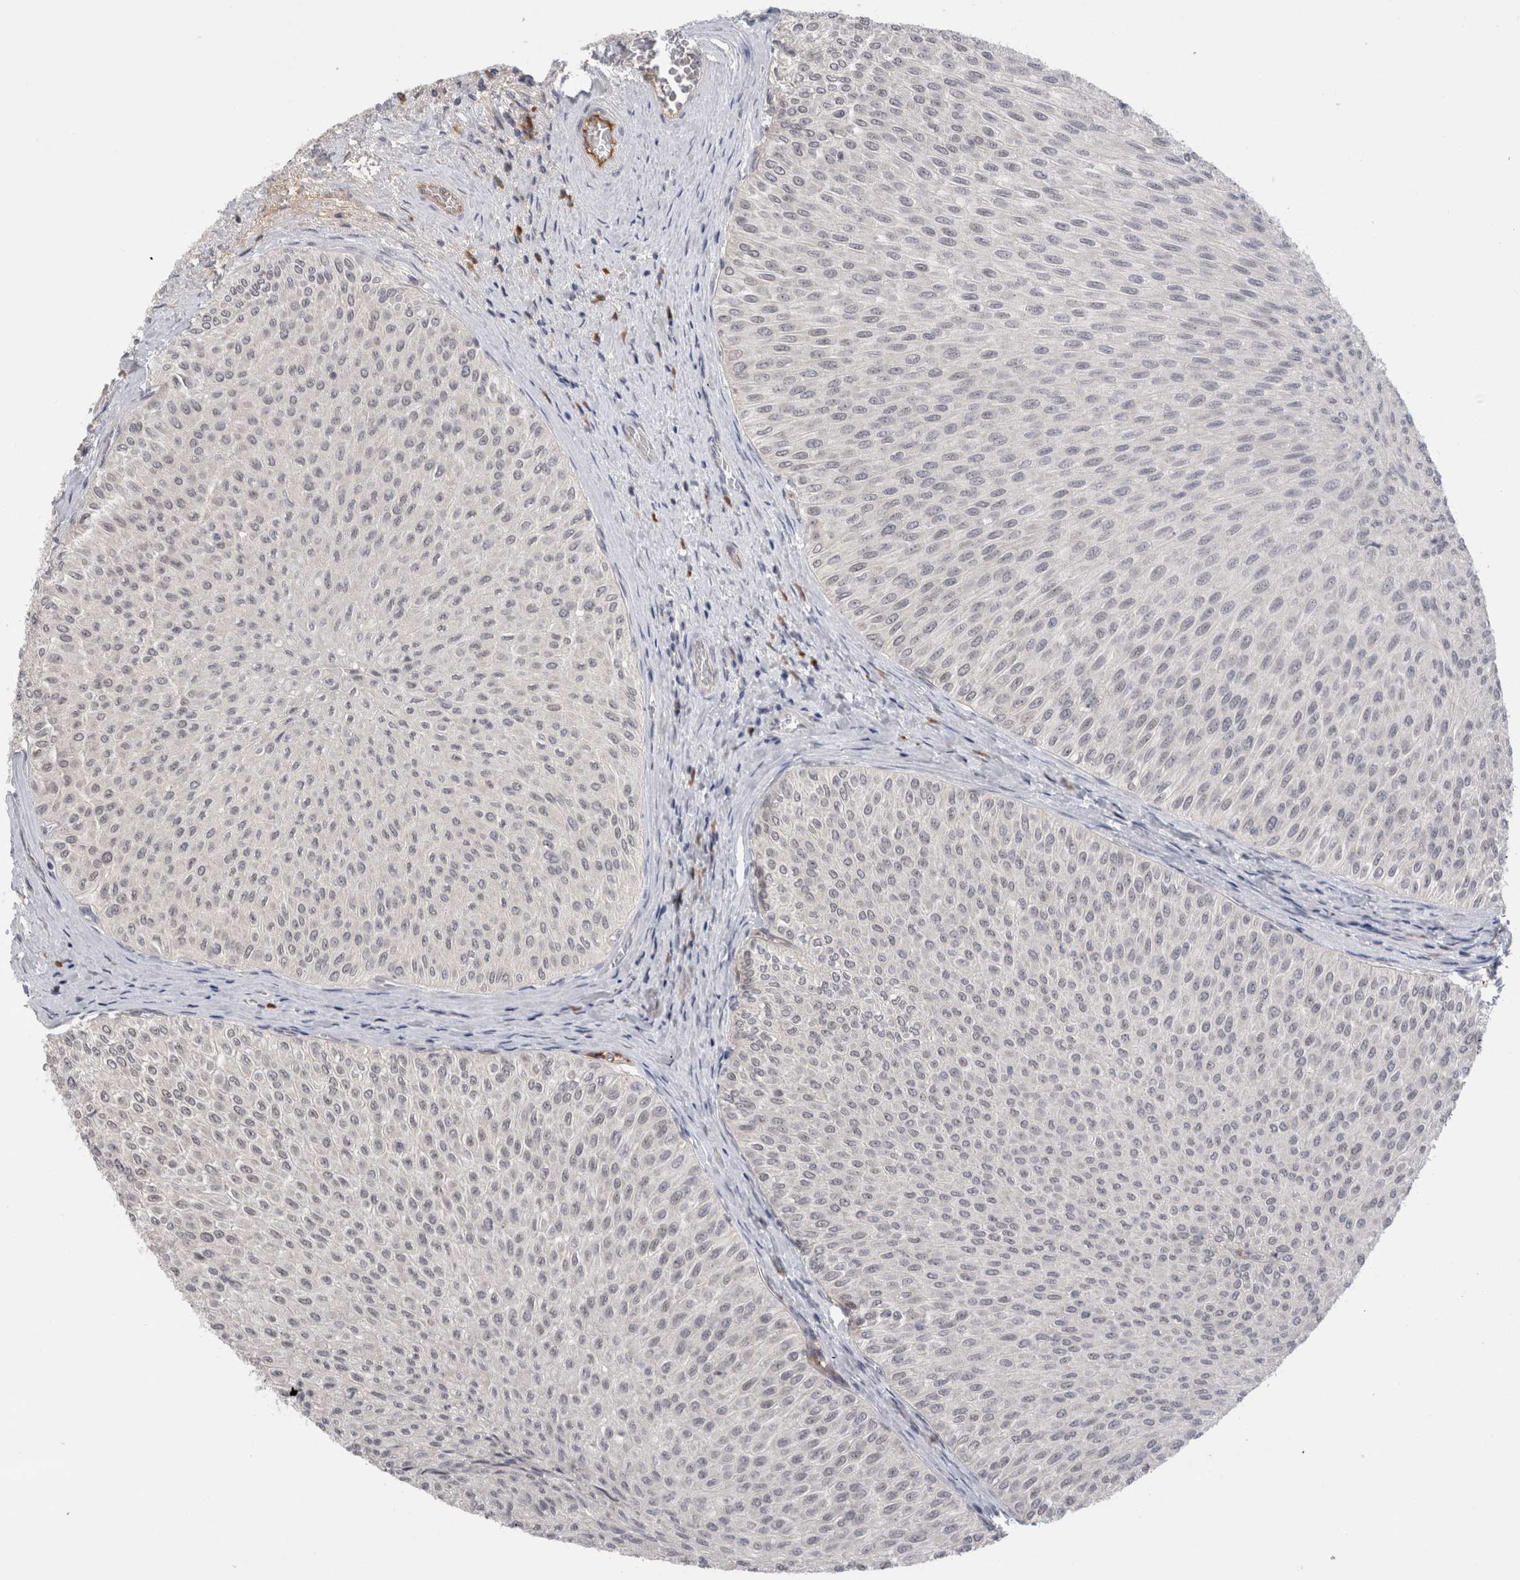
{"staining": {"intensity": "negative", "quantity": "none", "location": "none"}, "tissue": "urothelial cancer", "cell_type": "Tumor cells", "image_type": "cancer", "snomed": [{"axis": "morphology", "description": "Urothelial carcinoma, Low grade"}, {"axis": "topography", "description": "Urinary bladder"}], "caption": "Histopathology image shows no protein staining in tumor cells of low-grade urothelial carcinoma tissue.", "gene": "ZNF24", "patient": {"sex": "male", "age": 78}}